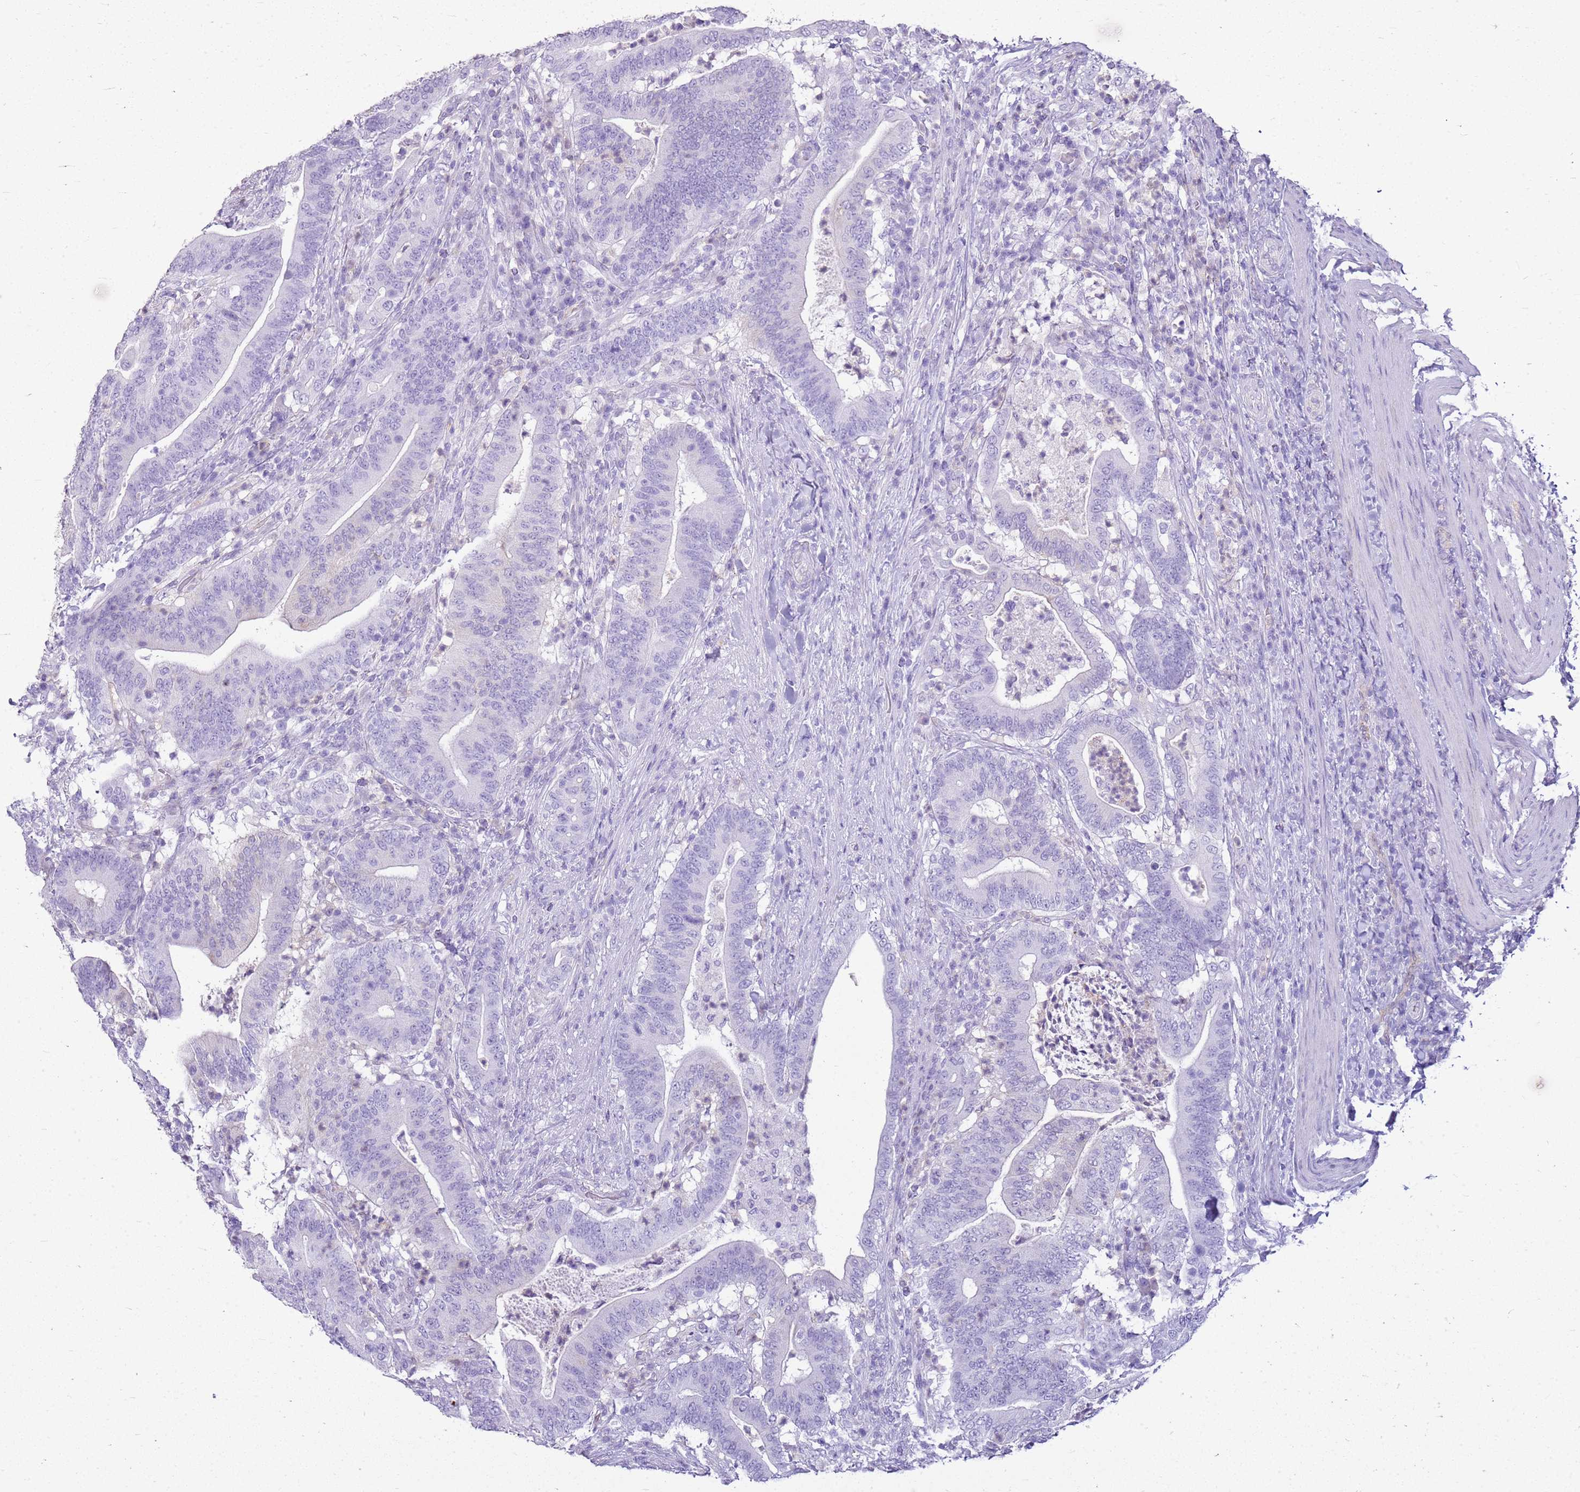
{"staining": {"intensity": "negative", "quantity": "none", "location": "none"}, "tissue": "colorectal cancer", "cell_type": "Tumor cells", "image_type": "cancer", "snomed": [{"axis": "morphology", "description": "Adenocarcinoma, NOS"}, {"axis": "topography", "description": "Colon"}], "caption": "A micrograph of human adenocarcinoma (colorectal) is negative for staining in tumor cells. The staining was performed using DAB to visualize the protein expression in brown, while the nuclei were stained in blue with hematoxylin (Magnification: 20x).", "gene": "SULT1E1", "patient": {"sex": "female", "age": 66}}